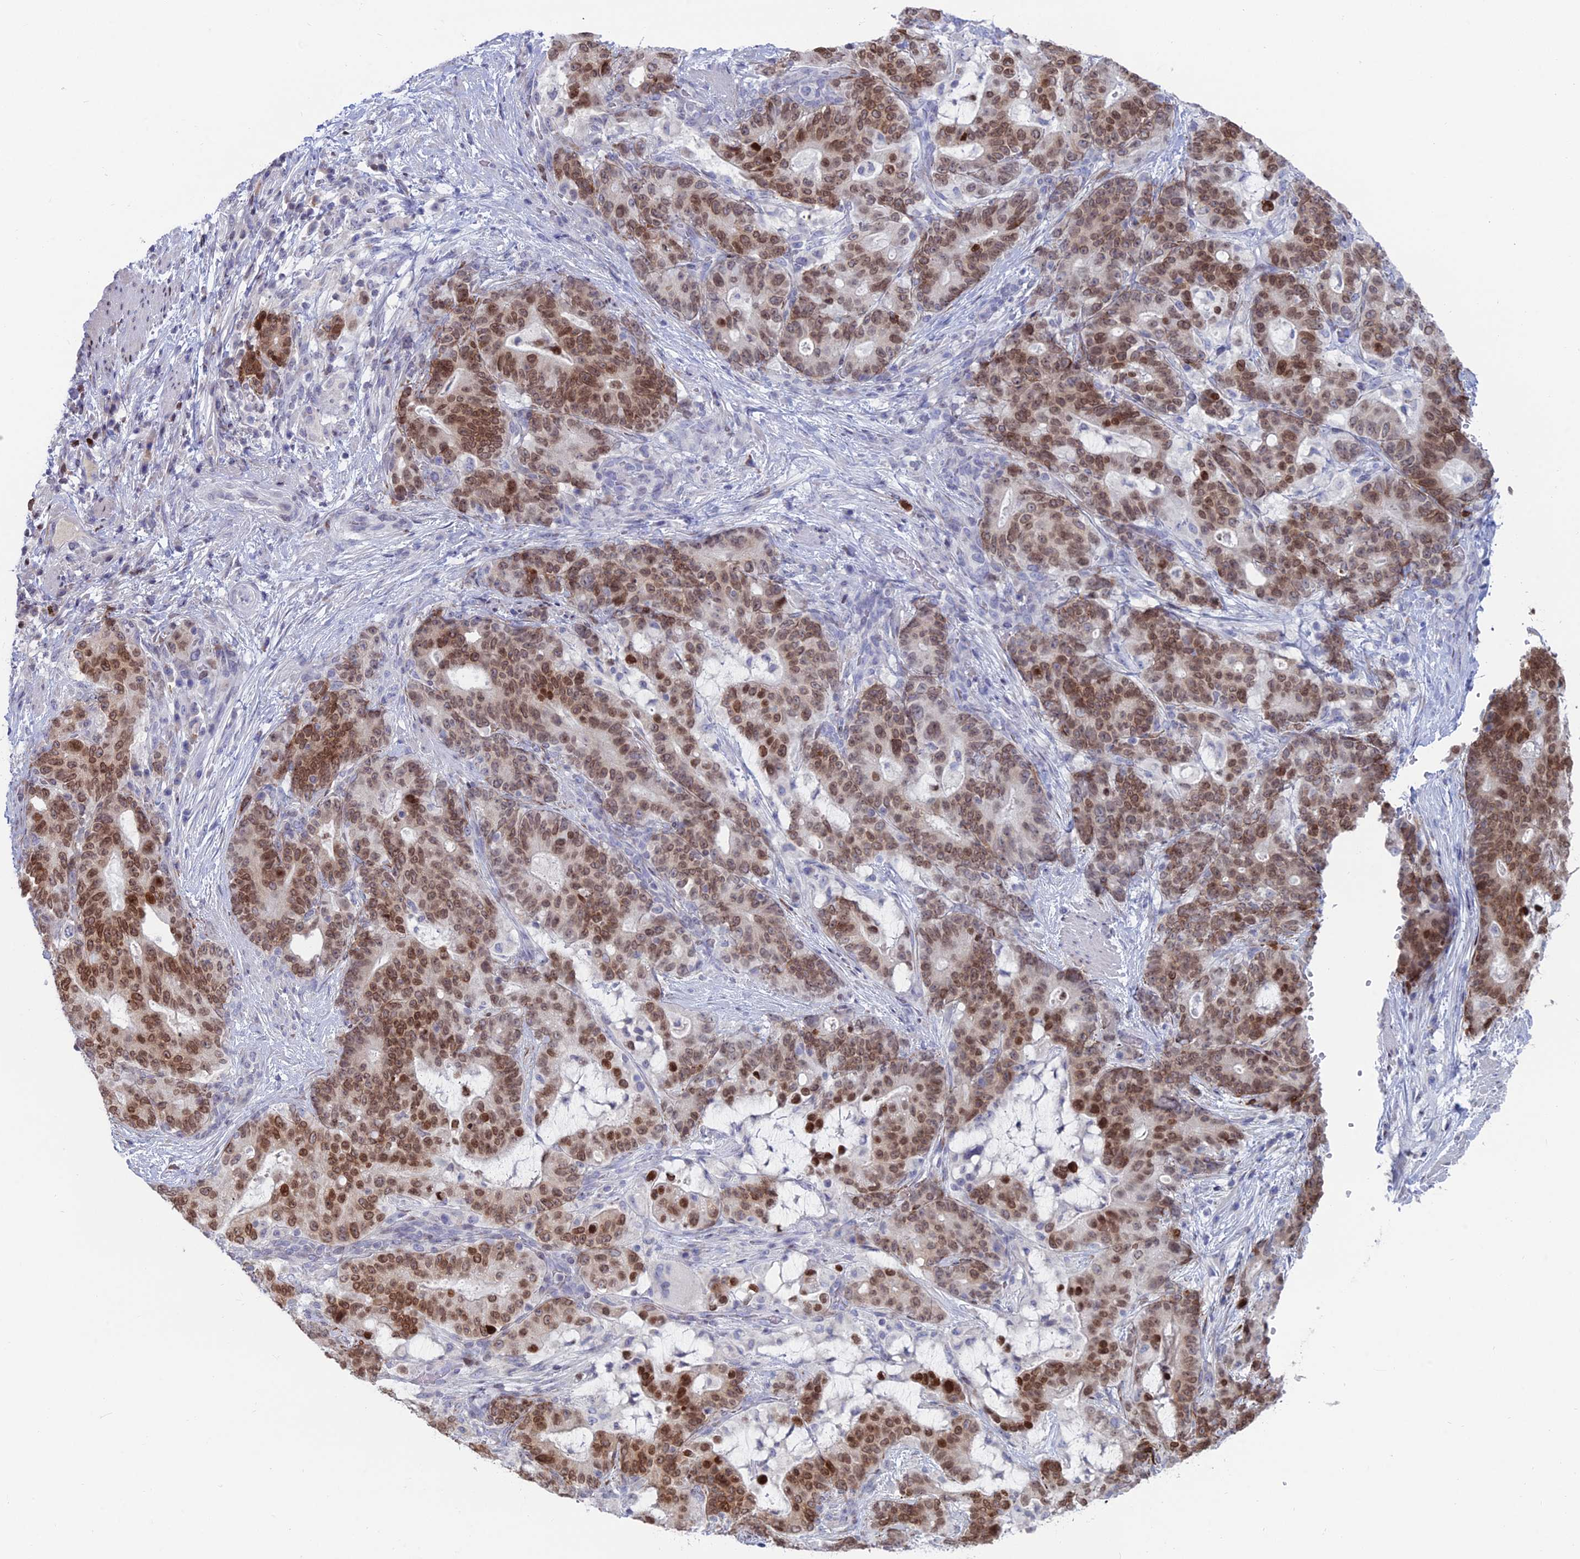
{"staining": {"intensity": "moderate", "quantity": ">75%", "location": "nuclear"}, "tissue": "stomach cancer", "cell_type": "Tumor cells", "image_type": "cancer", "snomed": [{"axis": "morphology", "description": "Normal tissue, NOS"}, {"axis": "morphology", "description": "Adenocarcinoma, NOS"}, {"axis": "topography", "description": "Stomach"}], "caption": "A photomicrograph showing moderate nuclear expression in approximately >75% of tumor cells in stomach cancer, as visualized by brown immunohistochemical staining.", "gene": "CERS6", "patient": {"sex": "female", "age": 64}}